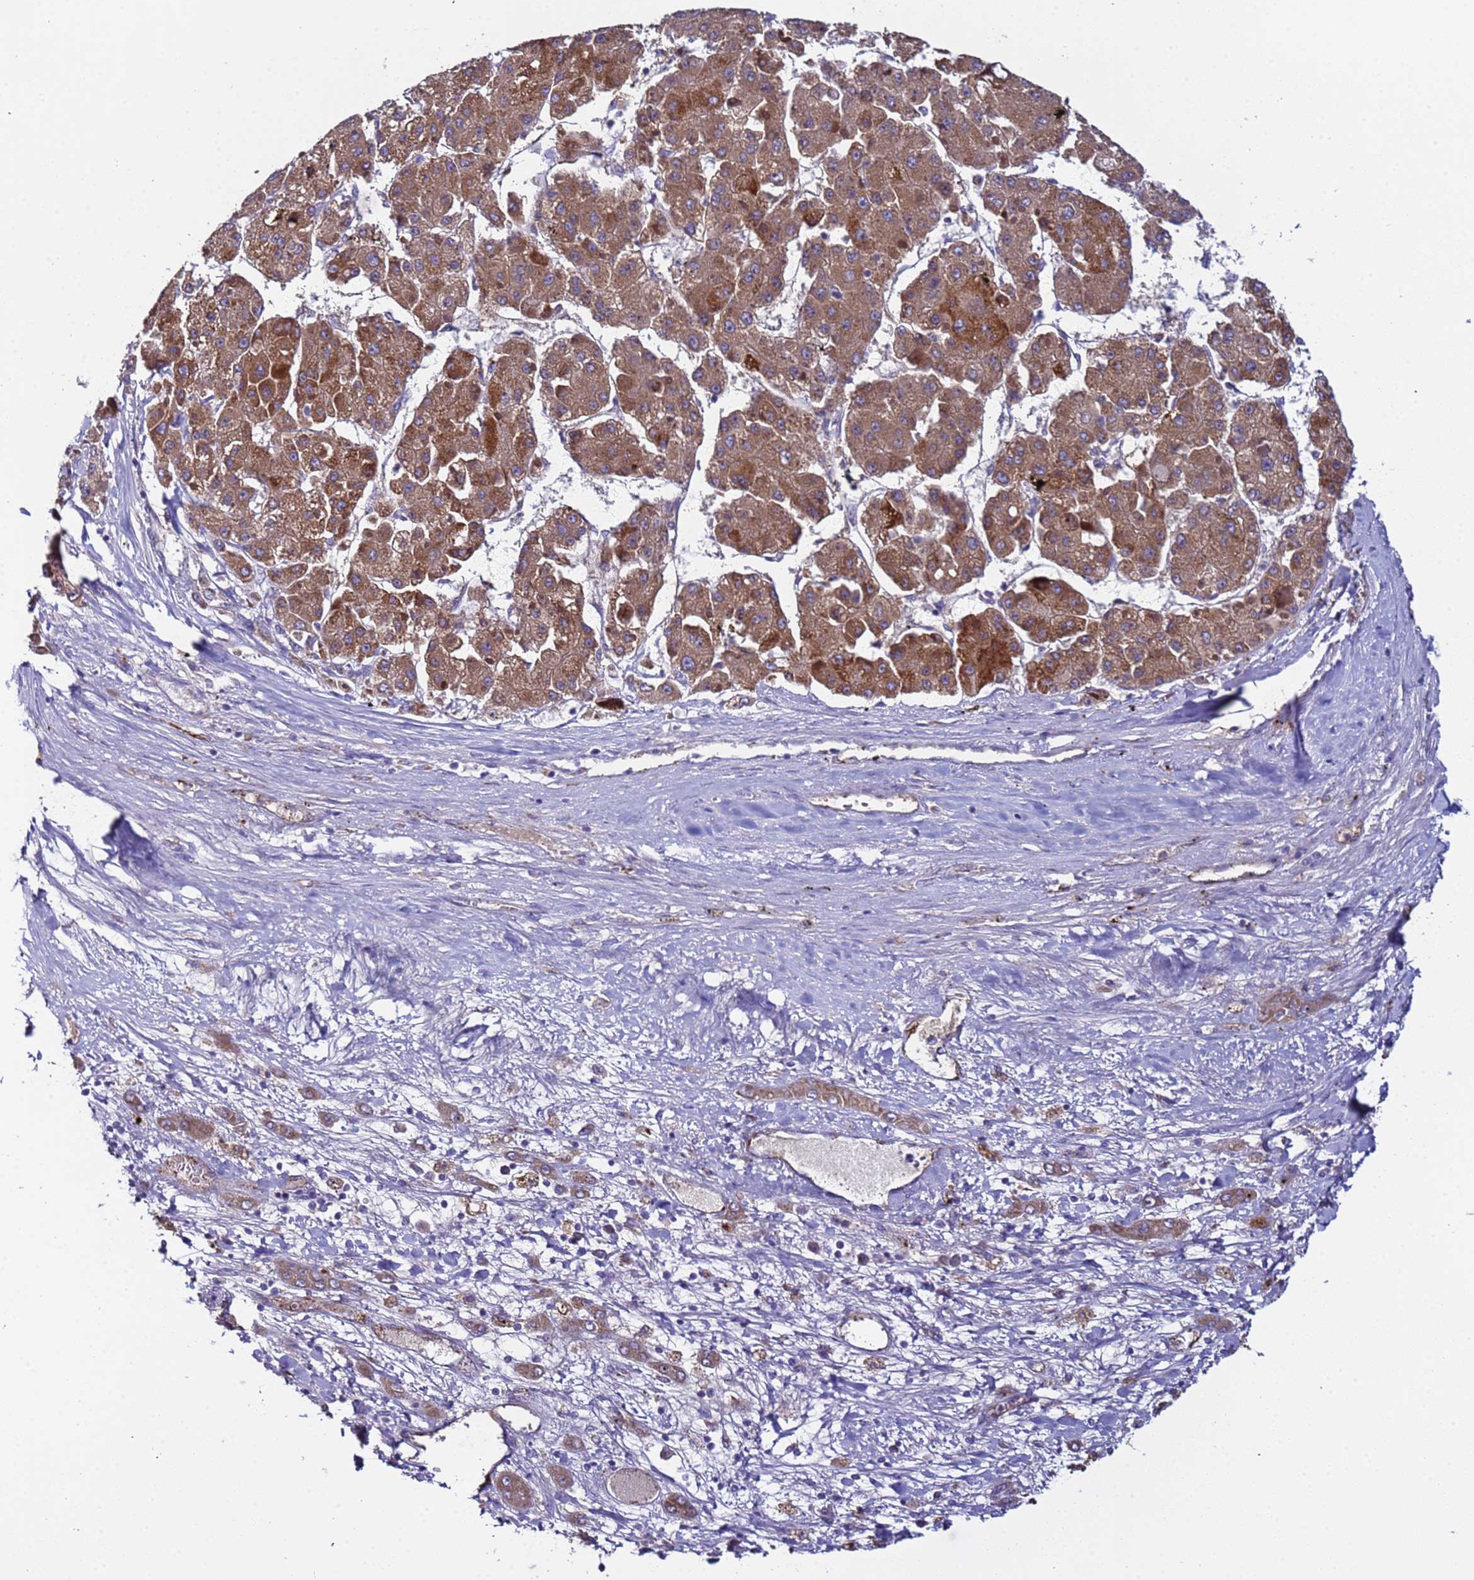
{"staining": {"intensity": "moderate", "quantity": ">75%", "location": "cytoplasmic/membranous"}, "tissue": "liver cancer", "cell_type": "Tumor cells", "image_type": "cancer", "snomed": [{"axis": "morphology", "description": "Carcinoma, Hepatocellular, NOS"}, {"axis": "topography", "description": "Liver"}], "caption": "Hepatocellular carcinoma (liver) stained for a protein (brown) demonstrates moderate cytoplasmic/membranous positive expression in approximately >75% of tumor cells.", "gene": "ZNF248", "patient": {"sex": "female", "age": 73}}